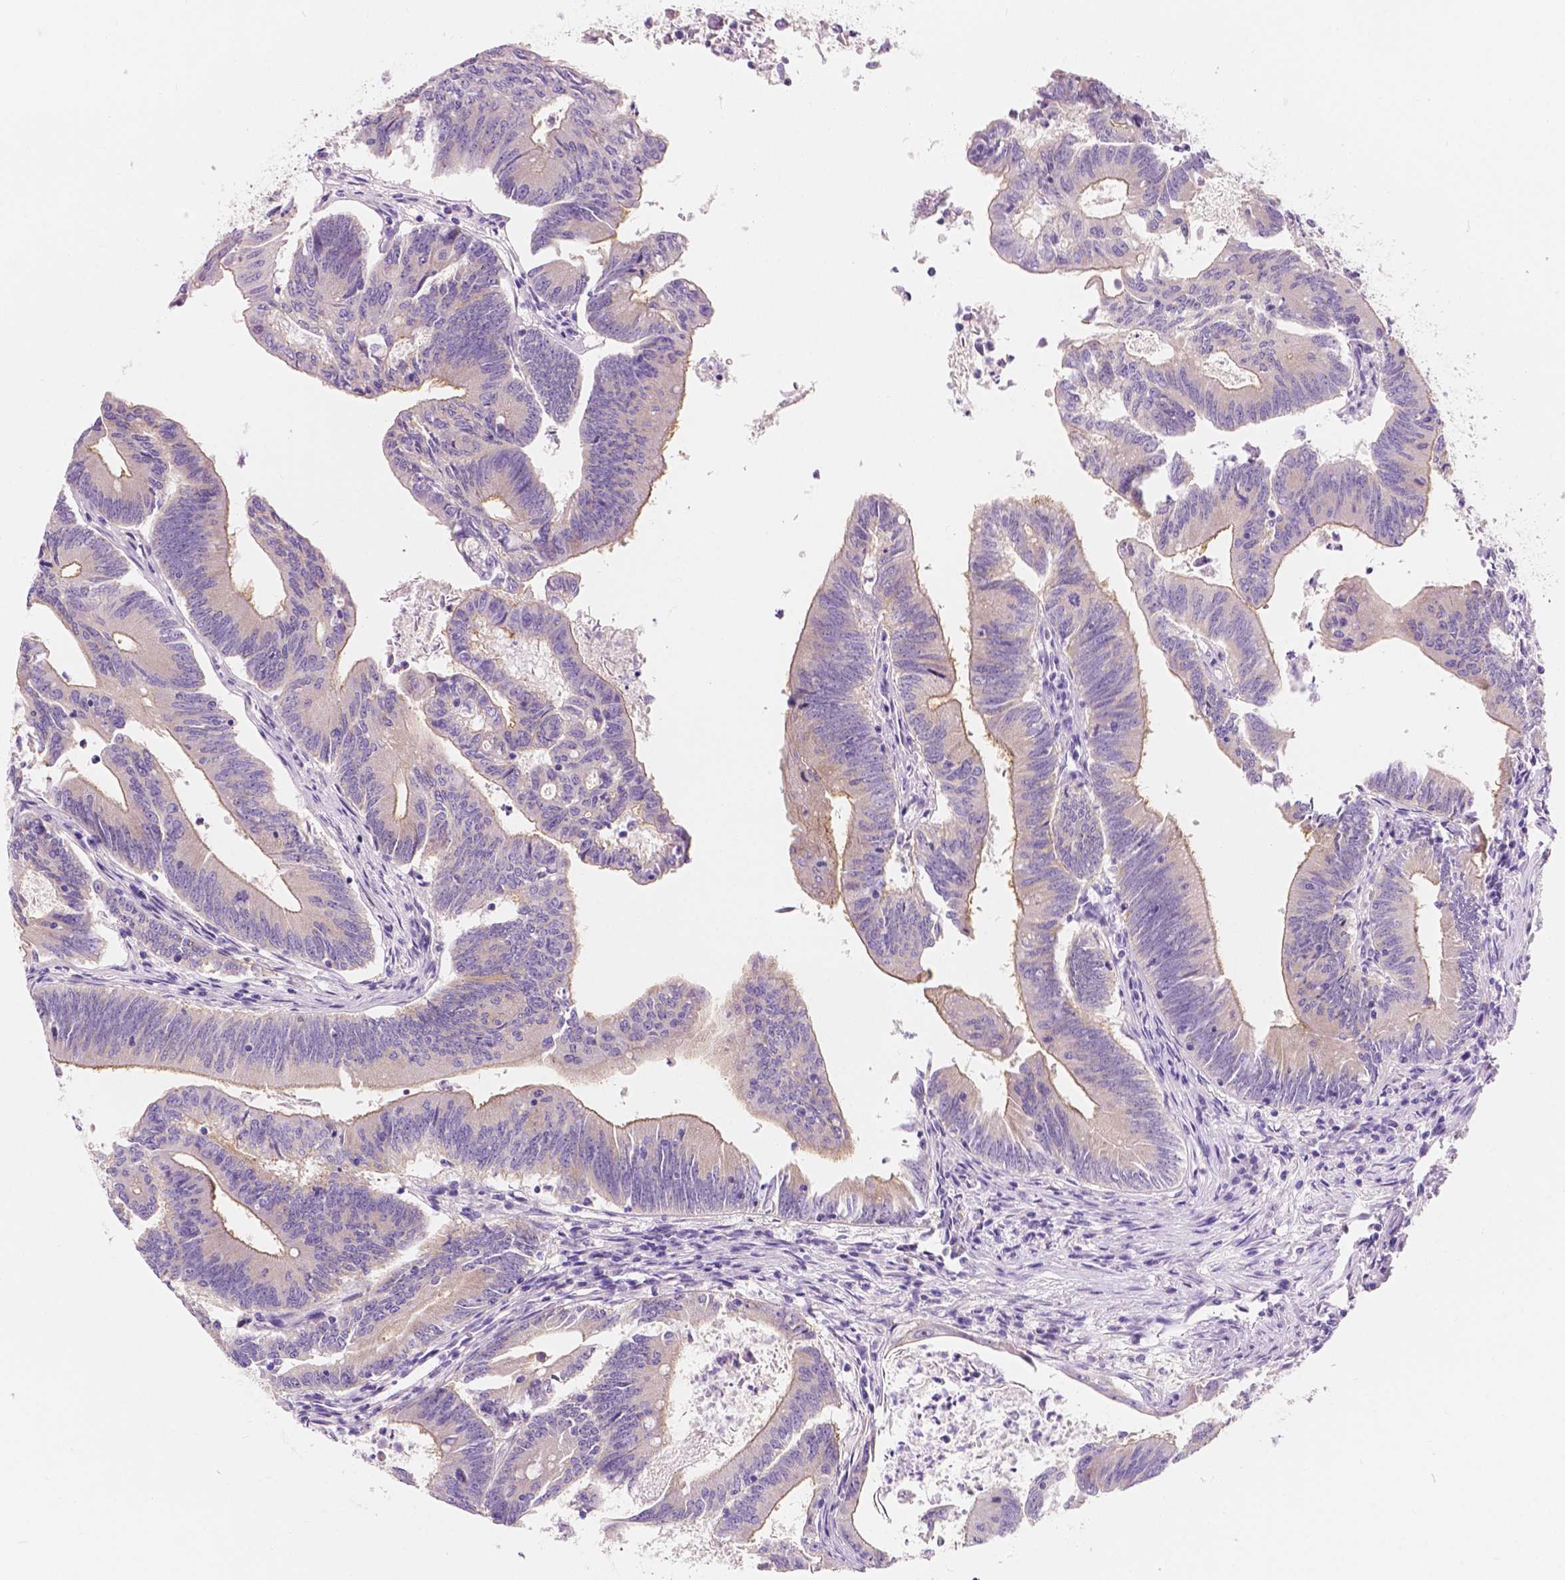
{"staining": {"intensity": "negative", "quantity": "none", "location": "none"}, "tissue": "colorectal cancer", "cell_type": "Tumor cells", "image_type": "cancer", "snomed": [{"axis": "morphology", "description": "Adenocarcinoma, NOS"}, {"axis": "topography", "description": "Colon"}], "caption": "Immunohistochemical staining of adenocarcinoma (colorectal) exhibits no significant positivity in tumor cells.", "gene": "SIRT2", "patient": {"sex": "female", "age": 70}}